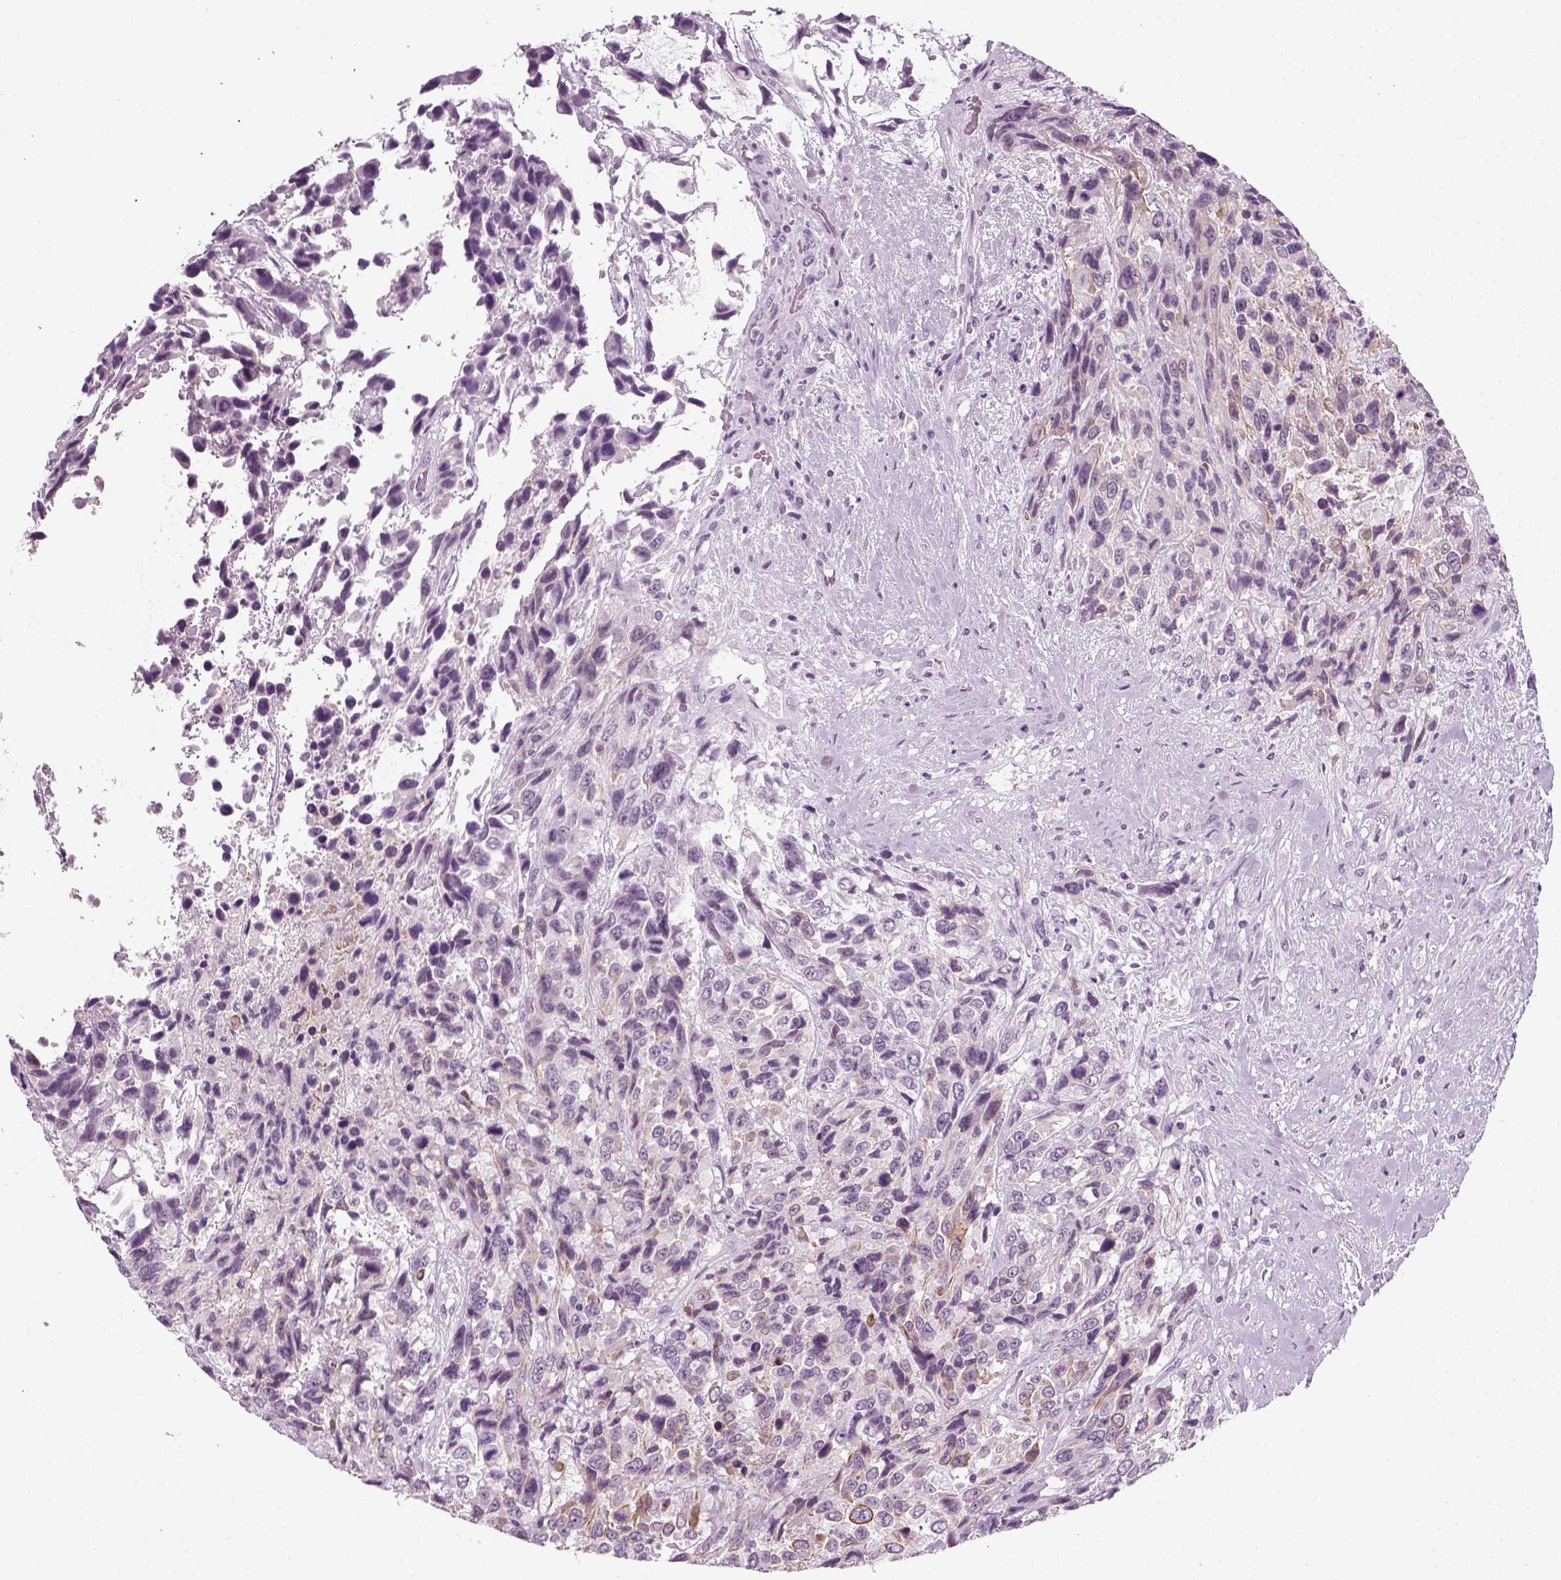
{"staining": {"intensity": "negative", "quantity": "none", "location": "none"}, "tissue": "urothelial cancer", "cell_type": "Tumor cells", "image_type": "cancer", "snomed": [{"axis": "morphology", "description": "Urothelial carcinoma, High grade"}, {"axis": "topography", "description": "Urinary bladder"}], "caption": "A photomicrograph of human urothelial carcinoma (high-grade) is negative for staining in tumor cells.", "gene": "KRT75", "patient": {"sex": "female", "age": 70}}